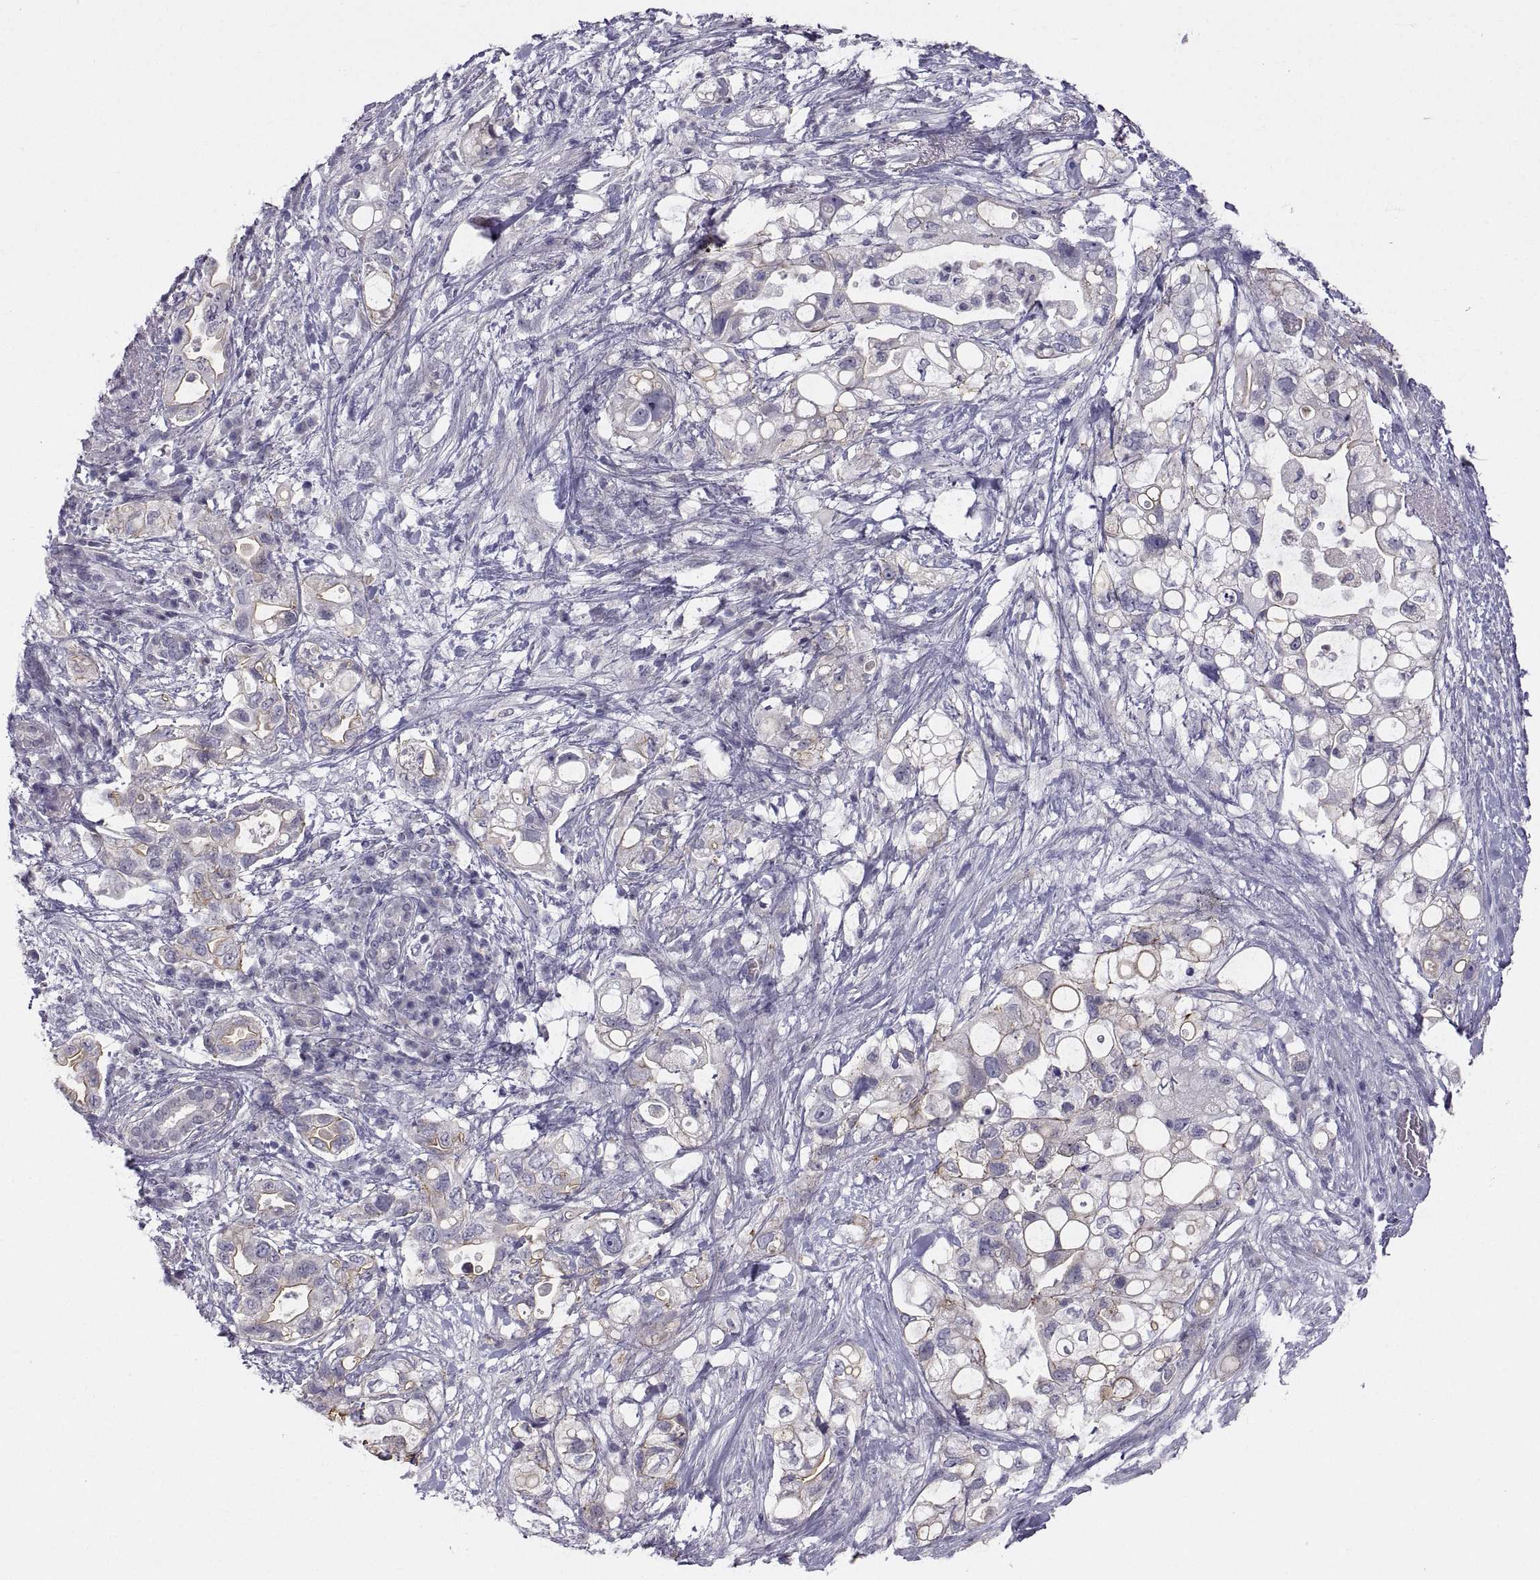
{"staining": {"intensity": "moderate", "quantity": "<25%", "location": "cytoplasmic/membranous"}, "tissue": "pancreatic cancer", "cell_type": "Tumor cells", "image_type": "cancer", "snomed": [{"axis": "morphology", "description": "Adenocarcinoma, NOS"}, {"axis": "topography", "description": "Pancreas"}], "caption": "Human pancreatic adenocarcinoma stained for a protein (brown) reveals moderate cytoplasmic/membranous positive staining in approximately <25% of tumor cells.", "gene": "ZNF185", "patient": {"sex": "female", "age": 72}}